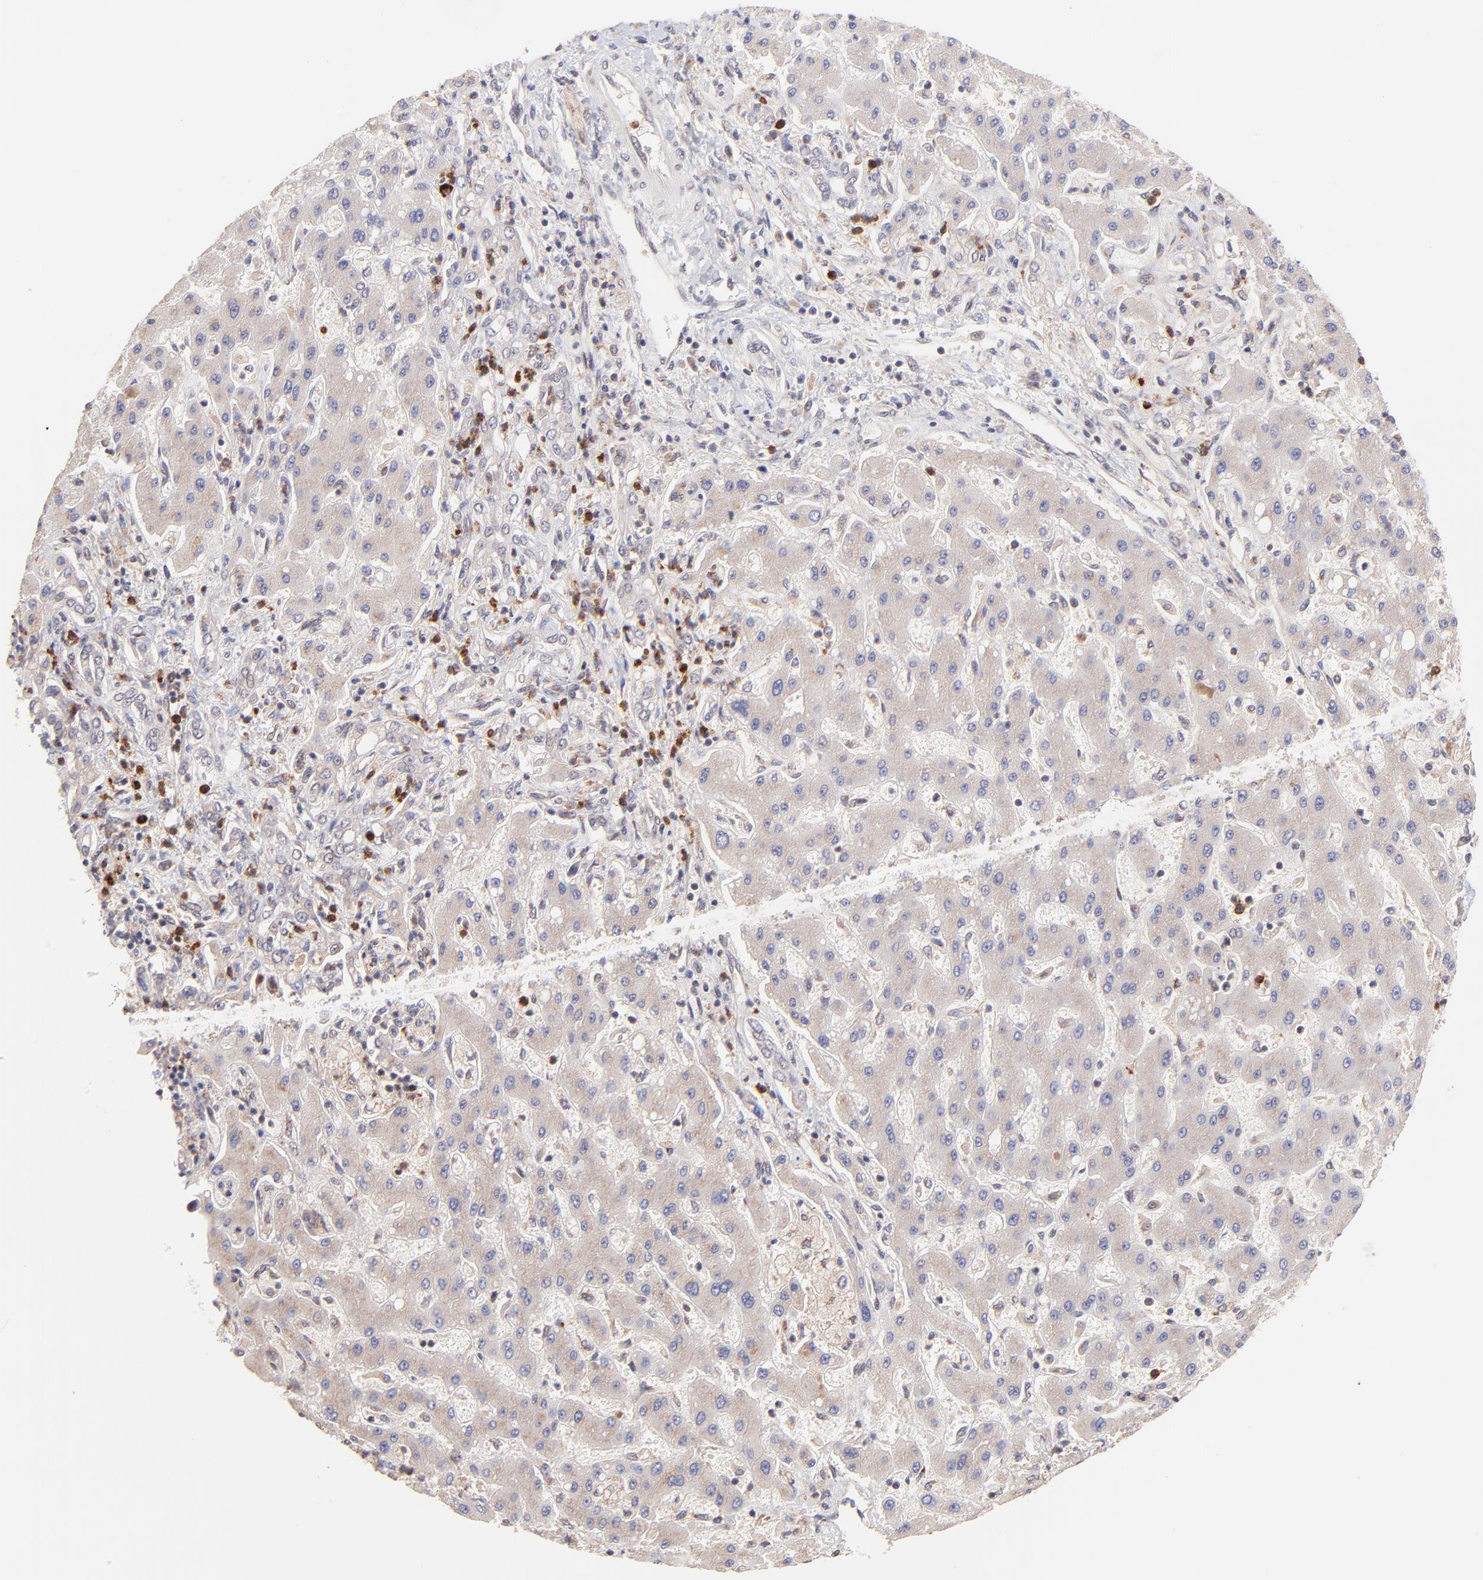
{"staining": {"intensity": "weak", "quantity": ">75%", "location": "cytoplasmic/membranous"}, "tissue": "liver cancer", "cell_type": "Tumor cells", "image_type": "cancer", "snomed": [{"axis": "morphology", "description": "Cholangiocarcinoma"}, {"axis": "topography", "description": "Liver"}], "caption": "About >75% of tumor cells in liver cancer (cholangiocarcinoma) display weak cytoplasmic/membranous protein expression as visualized by brown immunohistochemical staining.", "gene": "MED12", "patient": {"sex": "male", "age": 50}}